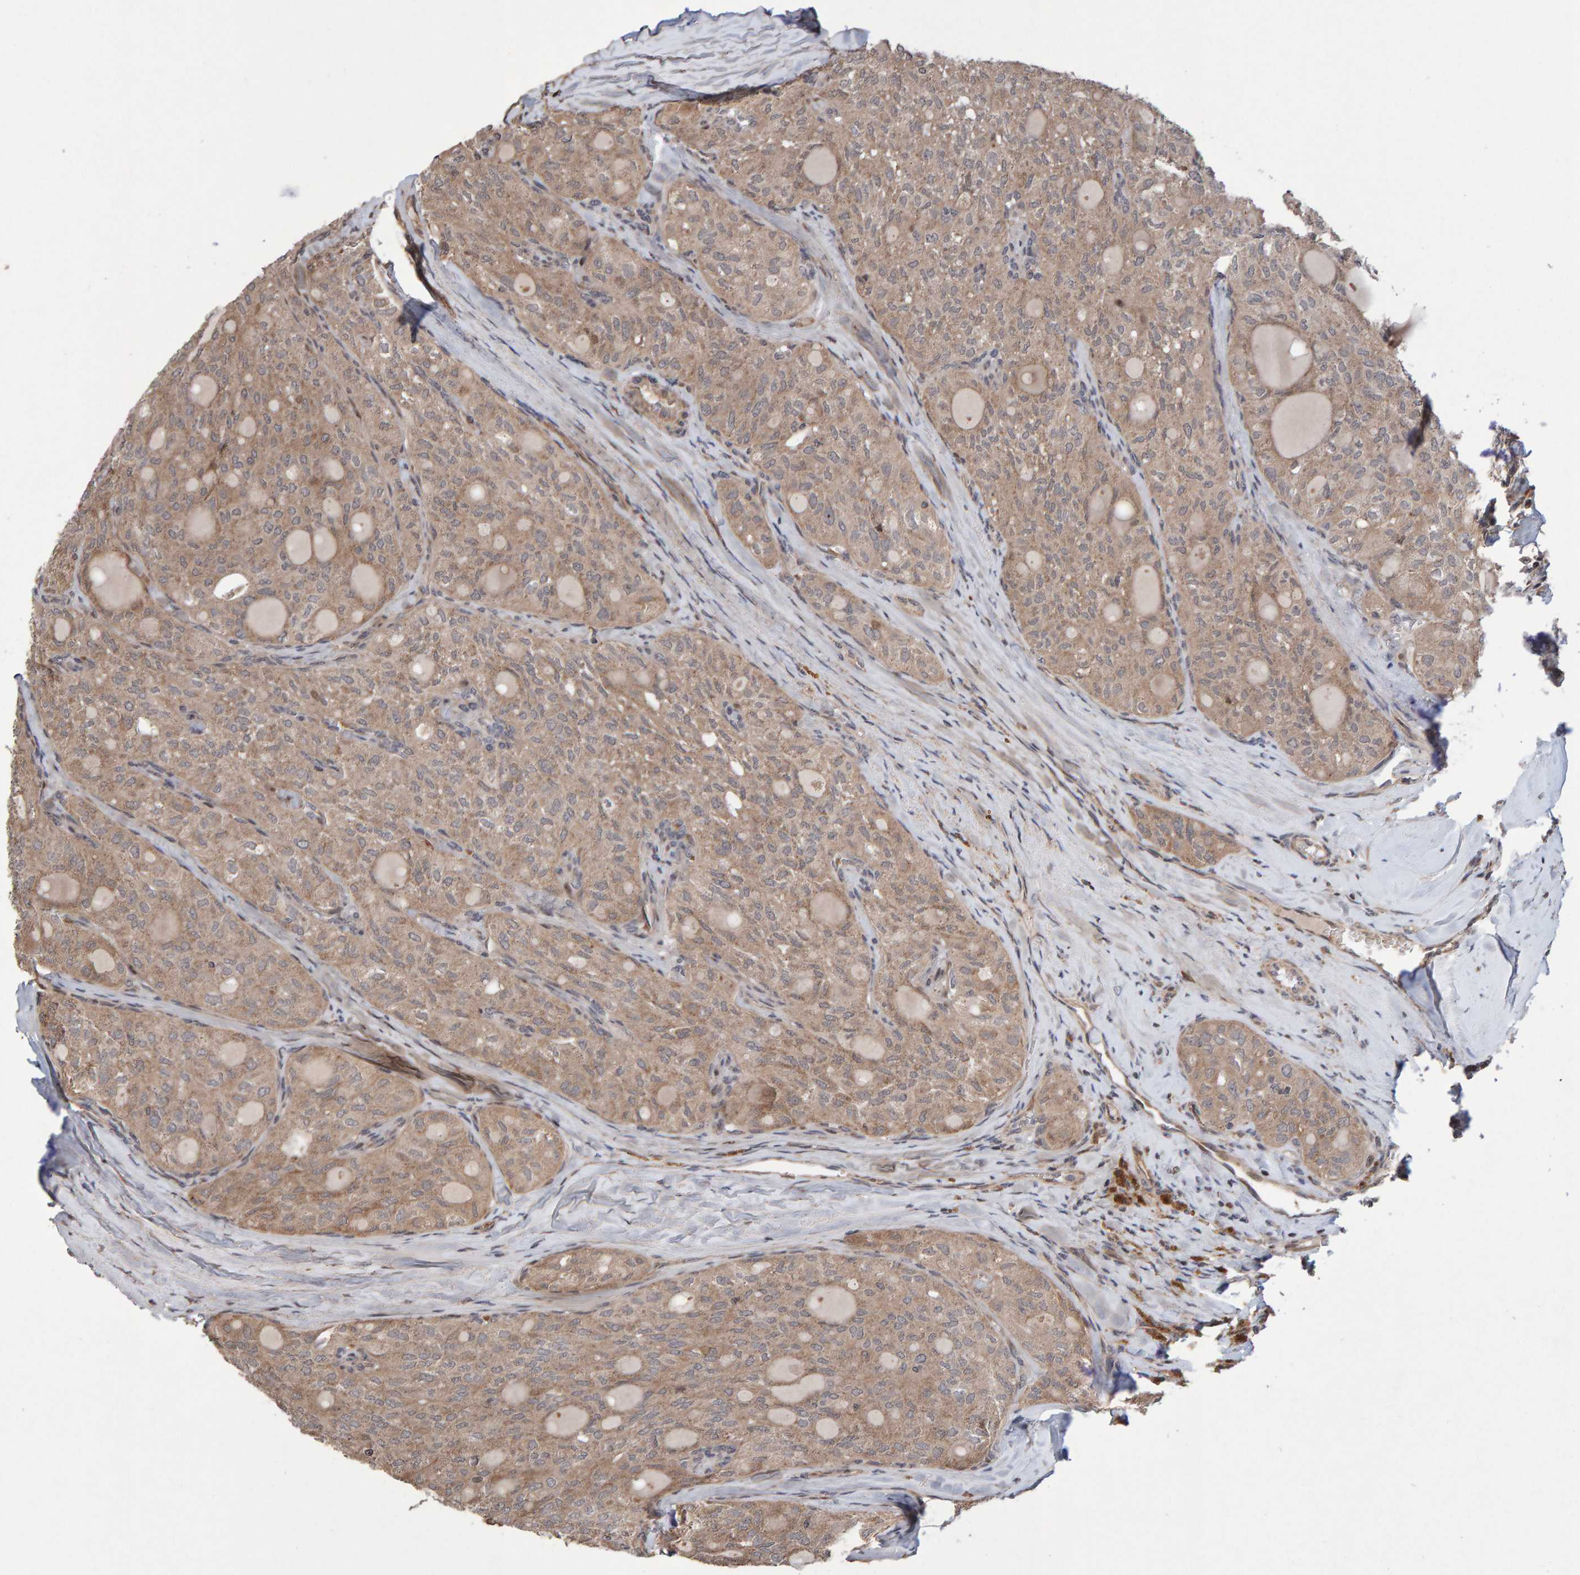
{"staining": {"intensity": "weak", "quantity": ">75%", "location": "cytoplasmic/membranous"}, "tissue": "thyroid cancer", "cell_type": "Tumor cells", "image_type": "cancer", "snomed": [{"axis": "morphology", "description": "Follicular adenoma carcinoma, NOS"}, {"axis": "topography", "description": "Thyroid gland"}], "caption": "Immunohistochemistry of follicular adenoma carcinoma (thyroid) shows low levels of weak cytoplasmic/membranous positivity in about >75% of tumor cells.", "gene": "PECR", "patient": {"sex": "male", "age": 75}}